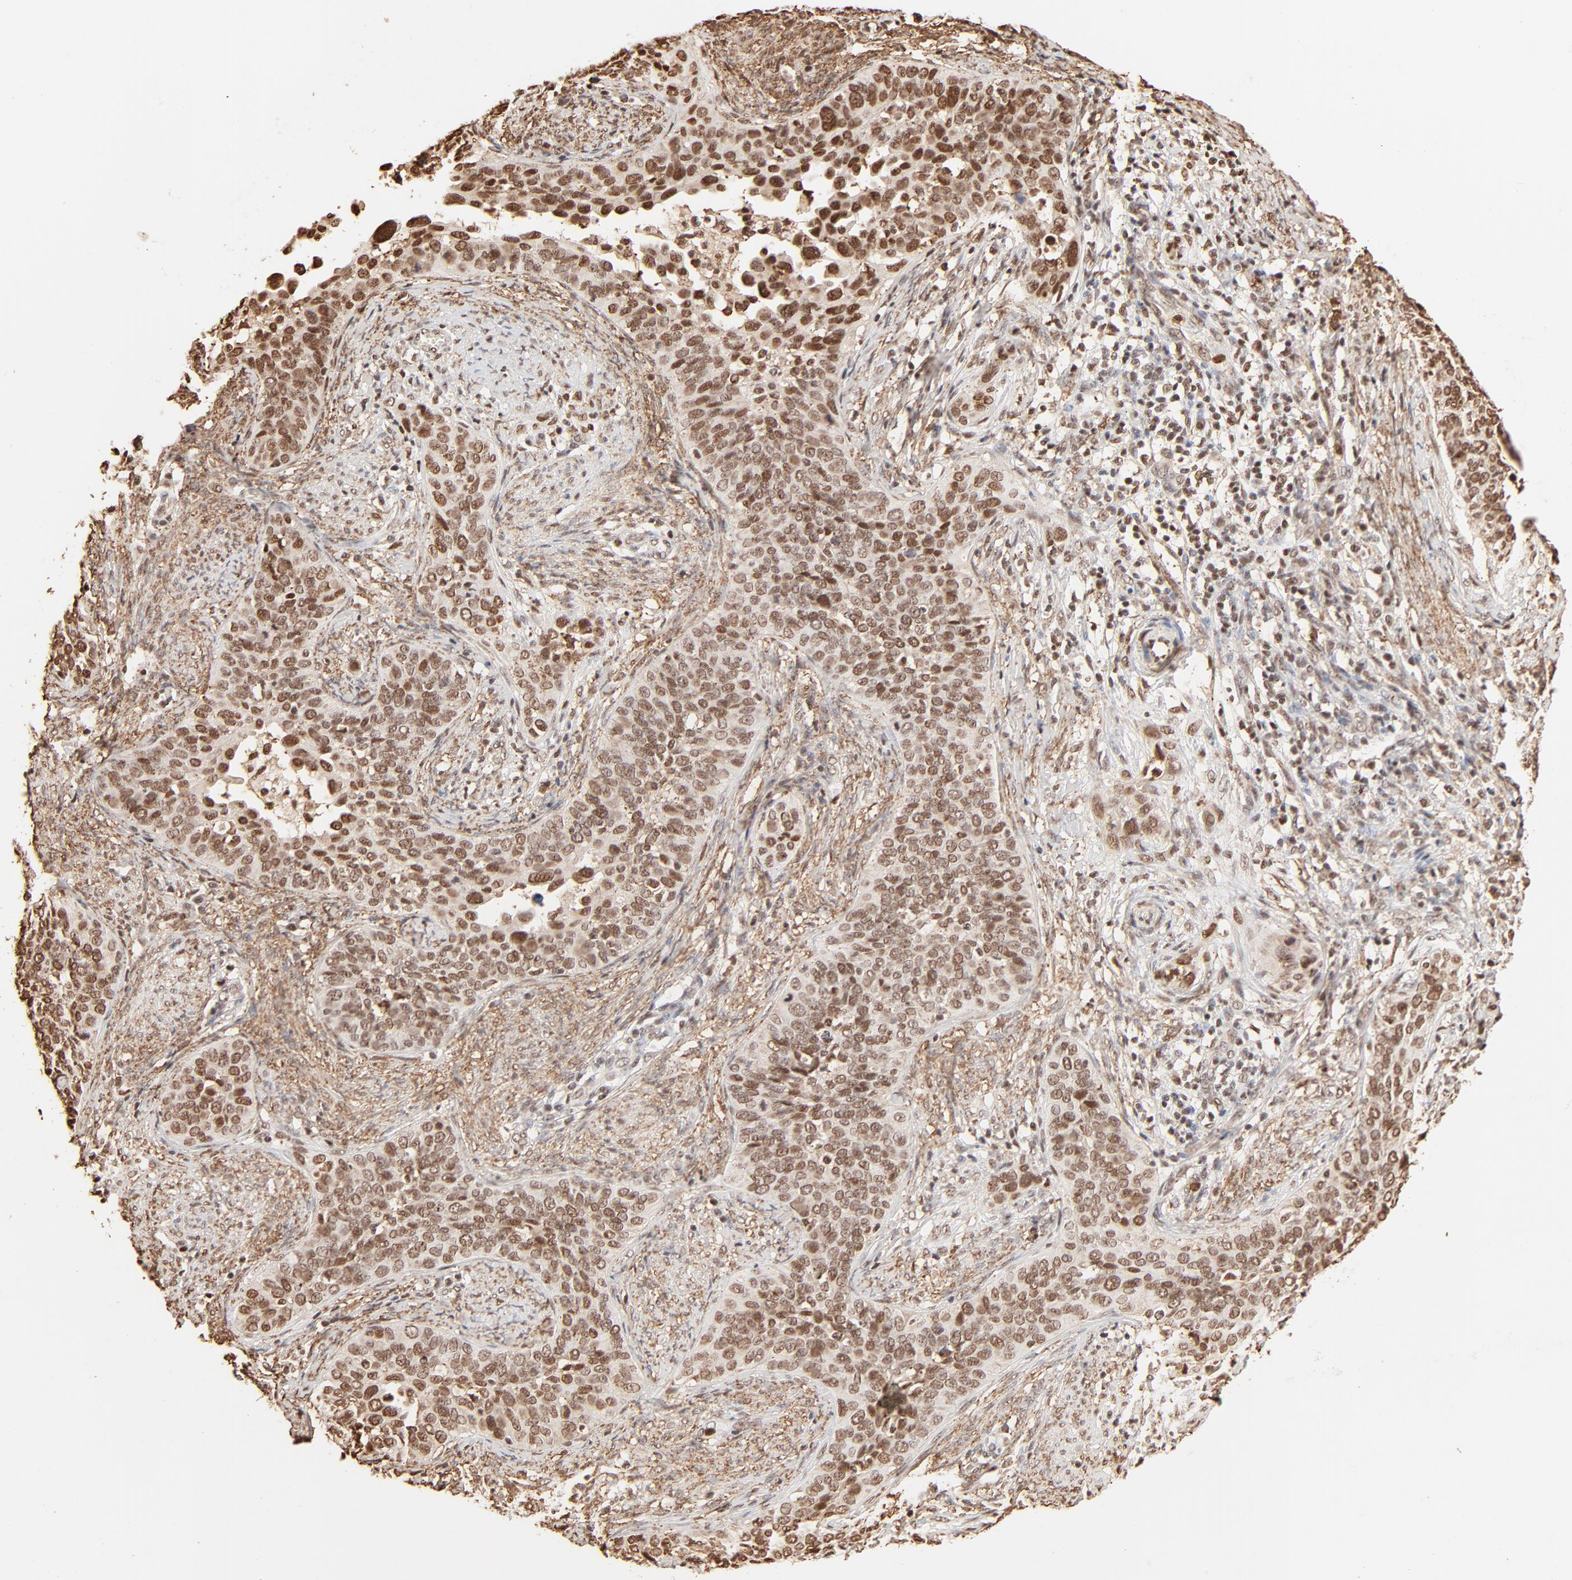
{"staining": {"intensity": "moderate", "quantity": ">75%", "location": "nuclear"}, "tissue": "cervical cancer", "cell_type": "Tumor cells", "image_type": "cancer", "snomed": [{"axis": "morphology", "description": "Squamous cell carcinoma, NOS"}, {"axis": "topography", "description": "Cervix"}], "caption": "Cervical cancer (squamous cell carcinoma) stained with IHC exhibits moderate nuclear expression in about >75% of tumor cells. (brown staining indicates protein expression, while blue staining denotes nuclei).", "gene": "FAM50A", "patient": {"sex": "female", "age": 31}}